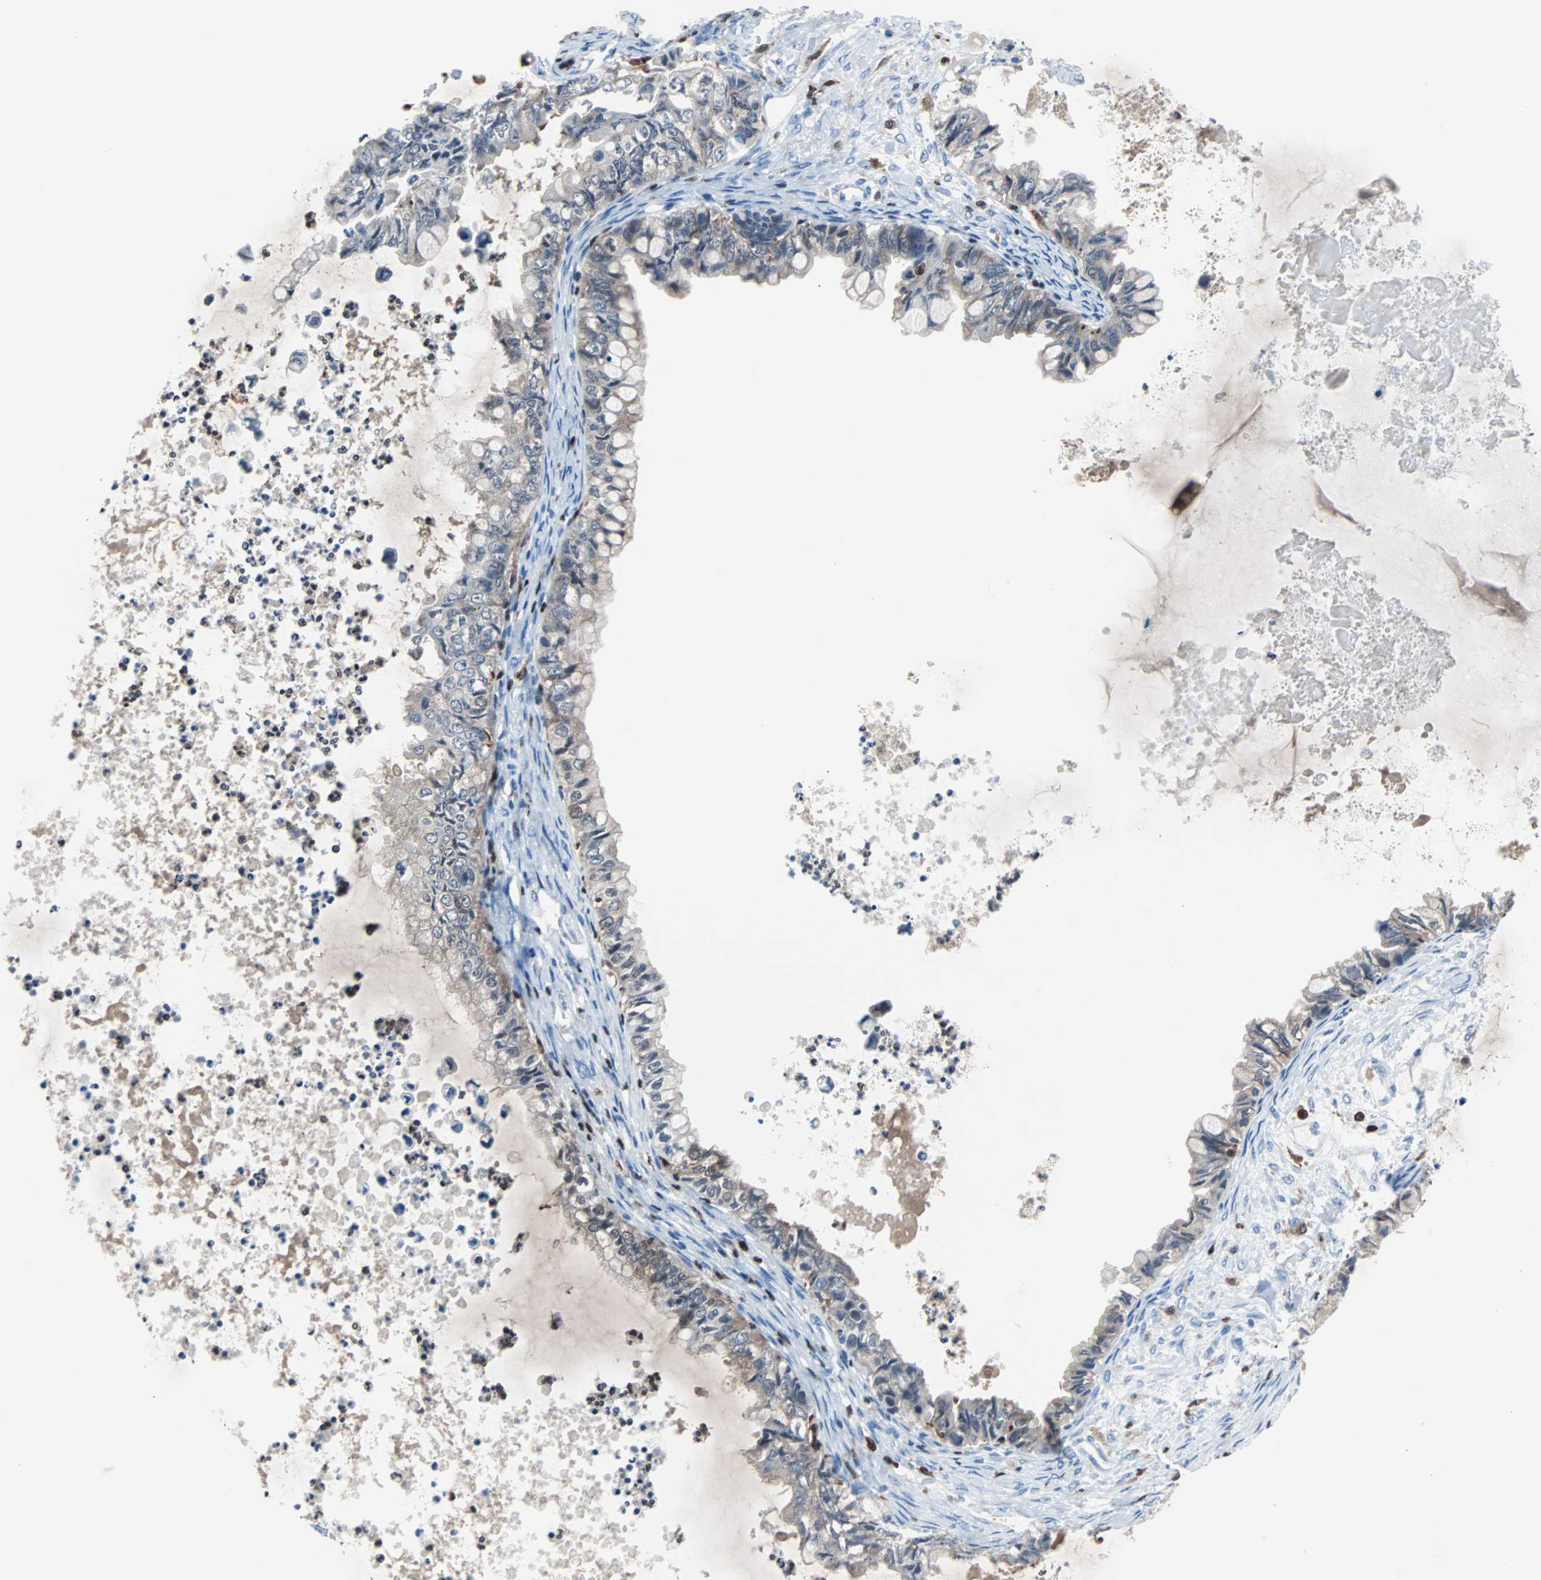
{"staining": {"intensity": "weak", "quantity": "25%-75%", "location": "cytoplasmic/membranous"}, "tissue": "ovarian cancer", "cell_type": "Tumor cells", "image_type": "cancer", "snomed": [{"axis": "morphology", "description": "Cystadenocarcinoma, mucinous, NOS"}, {"axis": "topography", "description": "Ovary"}], "caption": "Protein analysis of ovarian cancer tissue exhibits weak cytoplasmic/membranous expression in approximately 25%-75% of tumor cells. (DAB (3,3'-diaminobenzidine) = brown stain, brightfield microscopy at high magnification).", "gene": "SYK", "patient": {"sex": "female", "age": 80}}